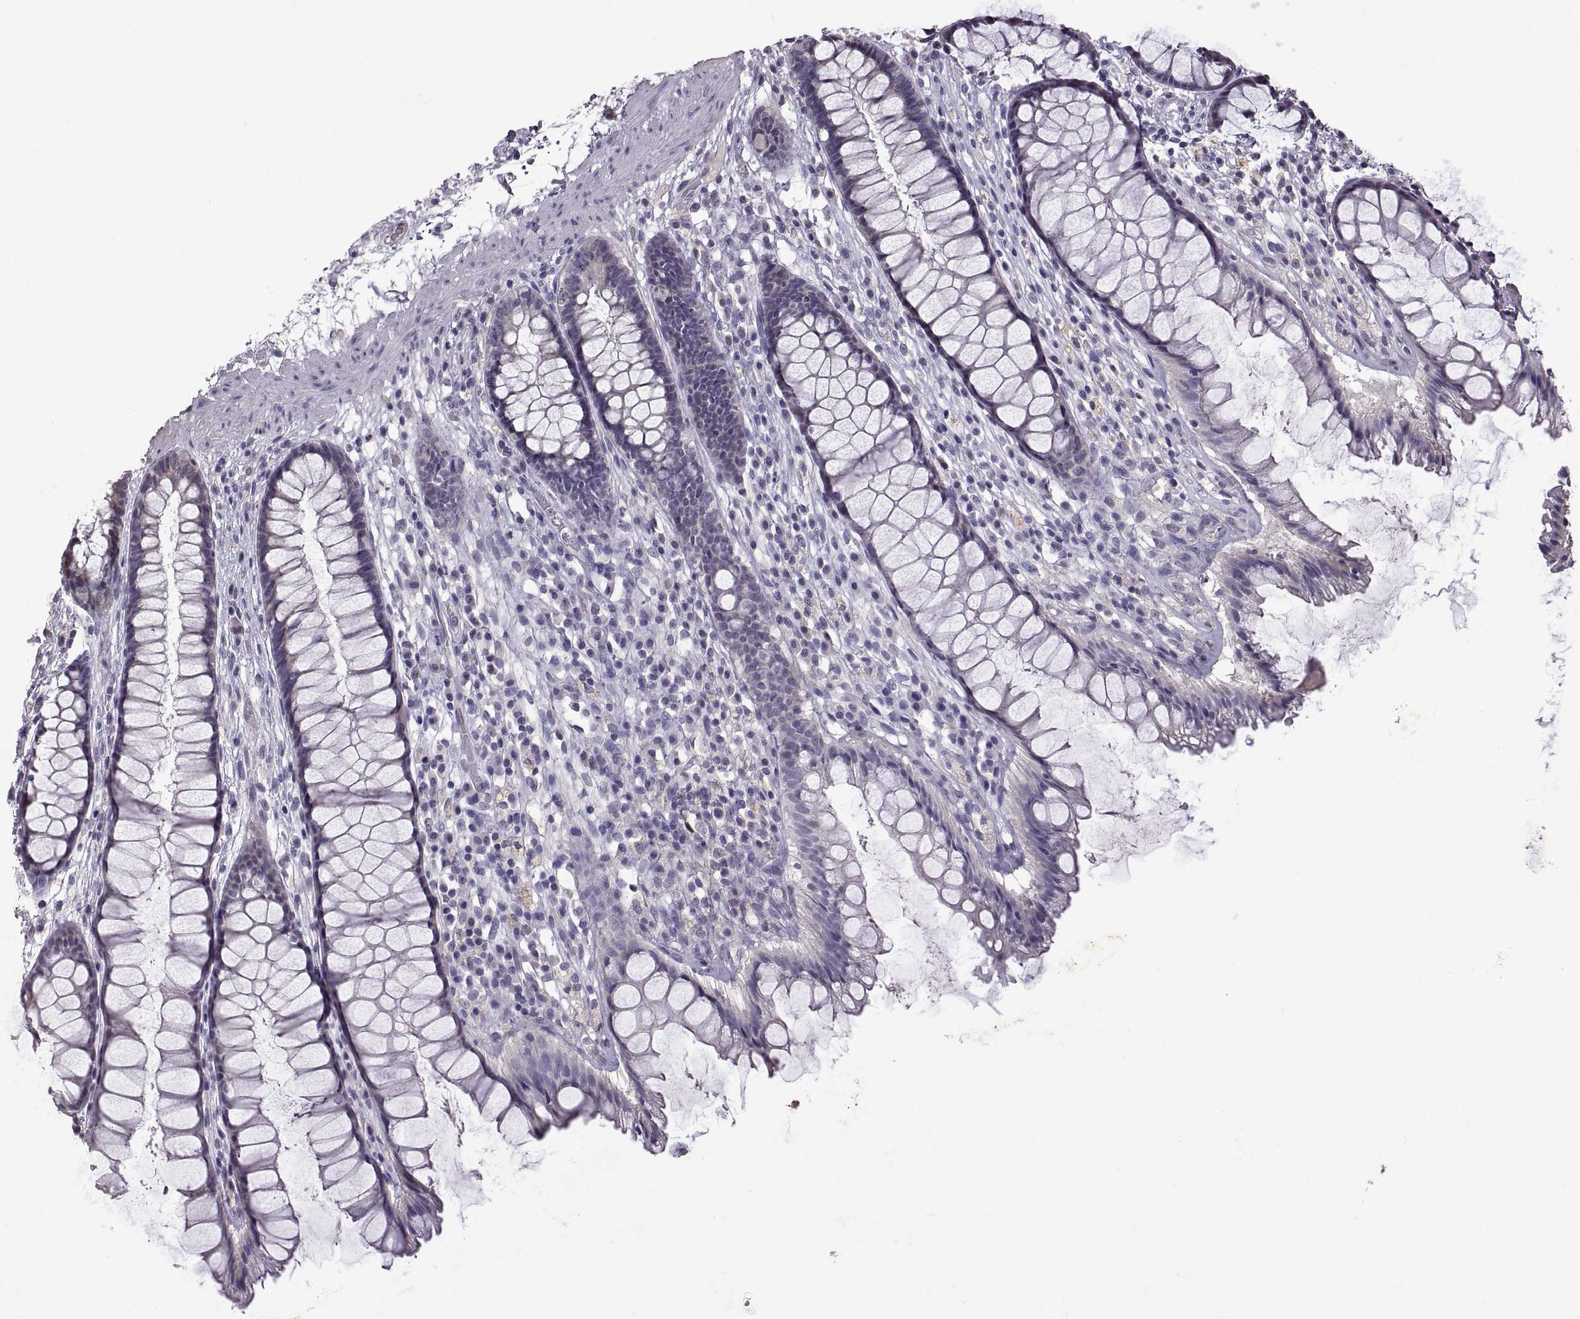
{"staining": {"intensity": "negative", "quantity": "none", "location": "none"}, "tissue": "rectum", "cell_type": "Glandular cells", "image_type": "normal", "snomed": [{"axis": "morphology", "description": "Normal tissue, NOS"}, {"axis": "topography", "description": "Rectum"}], "caption": "Protein analysis of unremarkable rectum demonstrates no significant expression in glandular cells. (DAB (3,3'-diaminobenzidine) immunohistochemistry (IHC), high magnification).", "gene": "DEFB136", "patient": {"sex": "male", "age": 72}}